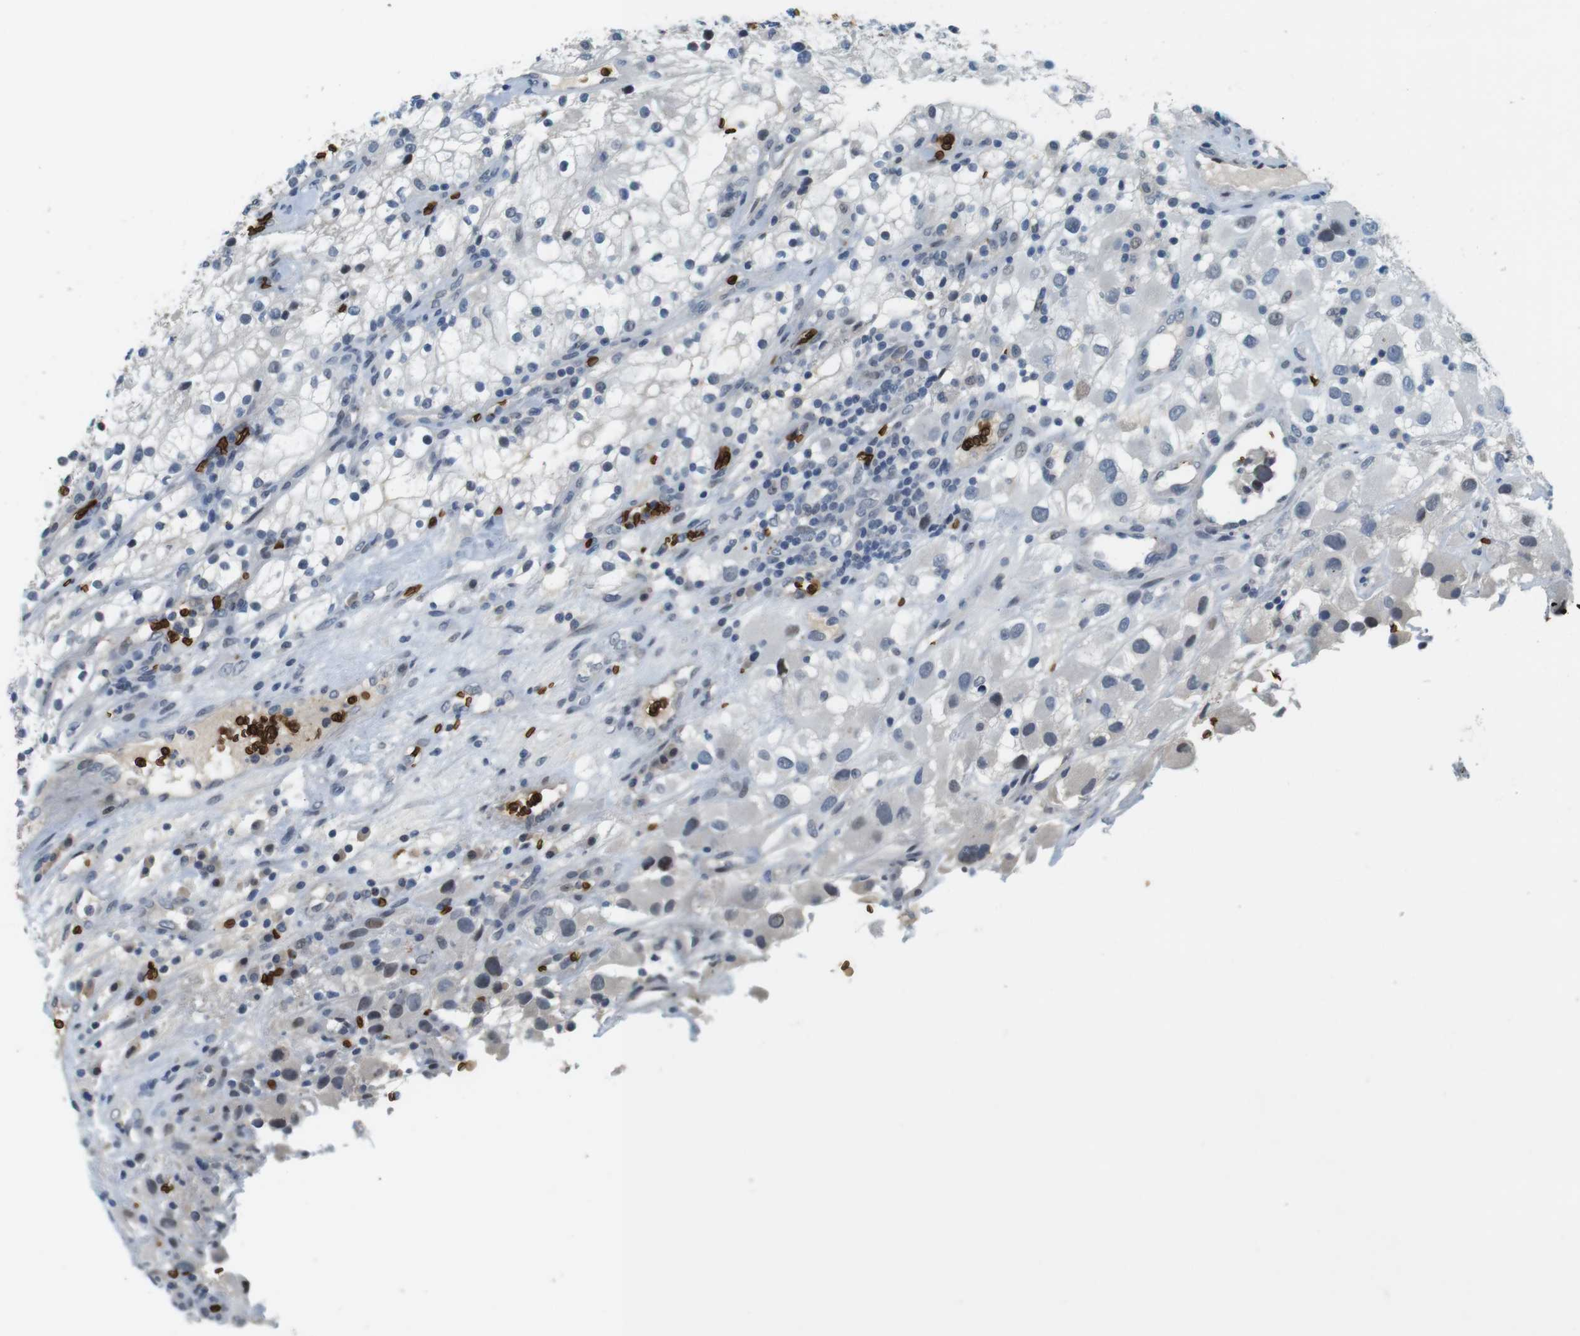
{"staining": {"intensity": "negative", "quantity": "none", "location": "none"}, "tissue": "renal cancer", "cell_type": "Tumor cells", "image_type": "cancer", "snomed": [{"axis": "morphology", "description": "Adenocarcinoma, NOS"}, {"axis": "topography", "description": "Kidney"}], "caption": "Tumor cells show no significant protein staining in renal adenocarcinoma.", "gene": "SLC4A1", "patient": {"sex": "female", "age": 52}}